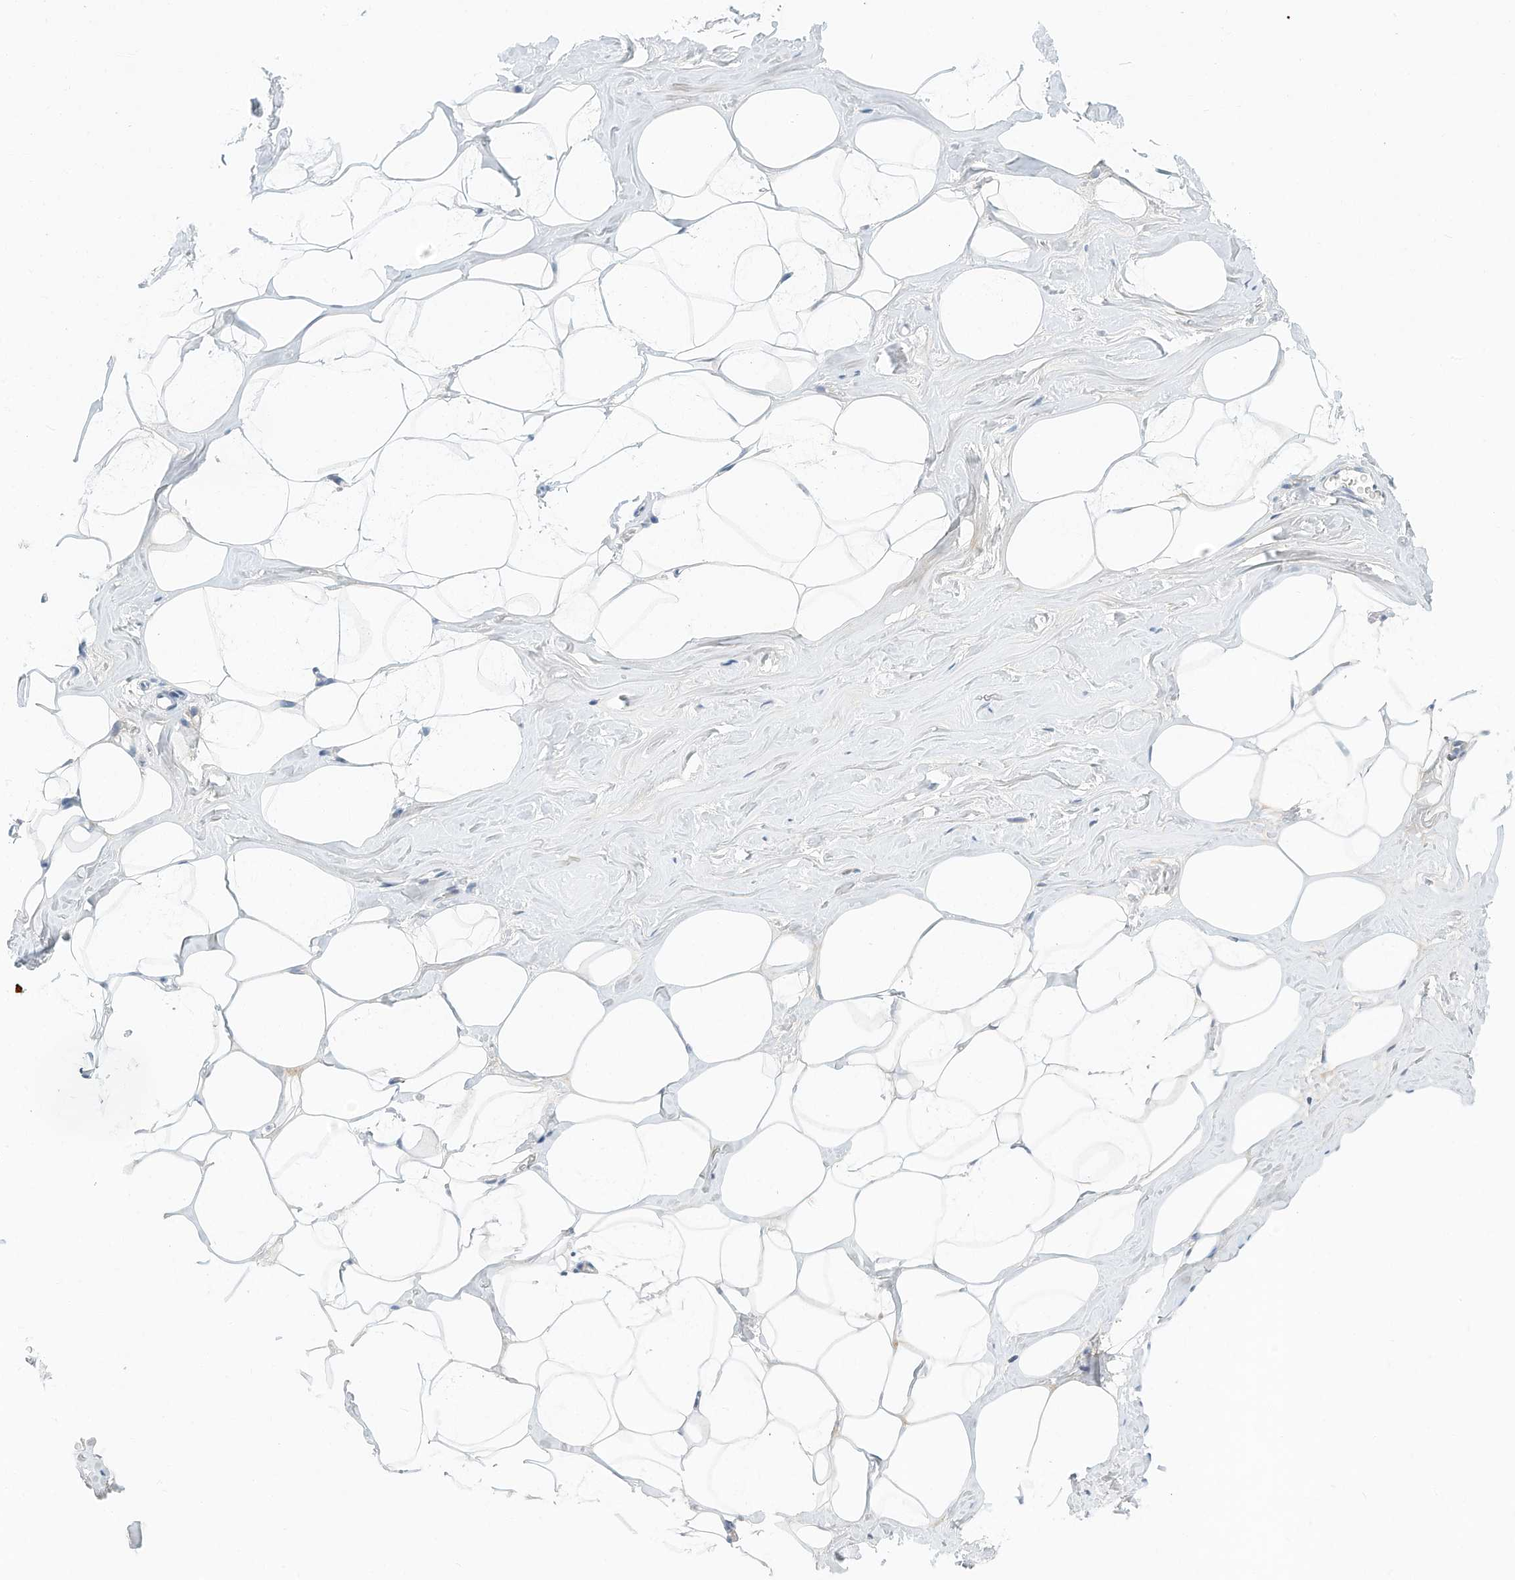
{"staining": {"intensity": "negative", "quantity": "none", "location": "none"}, "tissue": "adipose tissue", "cell_type": "Adipocytes", "image_type": "normal", "snomed": [{"axis": "morphology", "description": "Normal tissue, NOS"}, {"axis": "morphology", "description": "Fibrosis, NOS"}, {"axis": "topography", "description": "Breast"}, {"axis": "topography", "description": "Adipose tissue"}], "caption": "This is a photomicrograph of IHC staining of benign adipose tissue, which shows no positivity in adipocytes.", "gene": "ARHGAP28", "patient": {"sex": "female", "age": 39}}